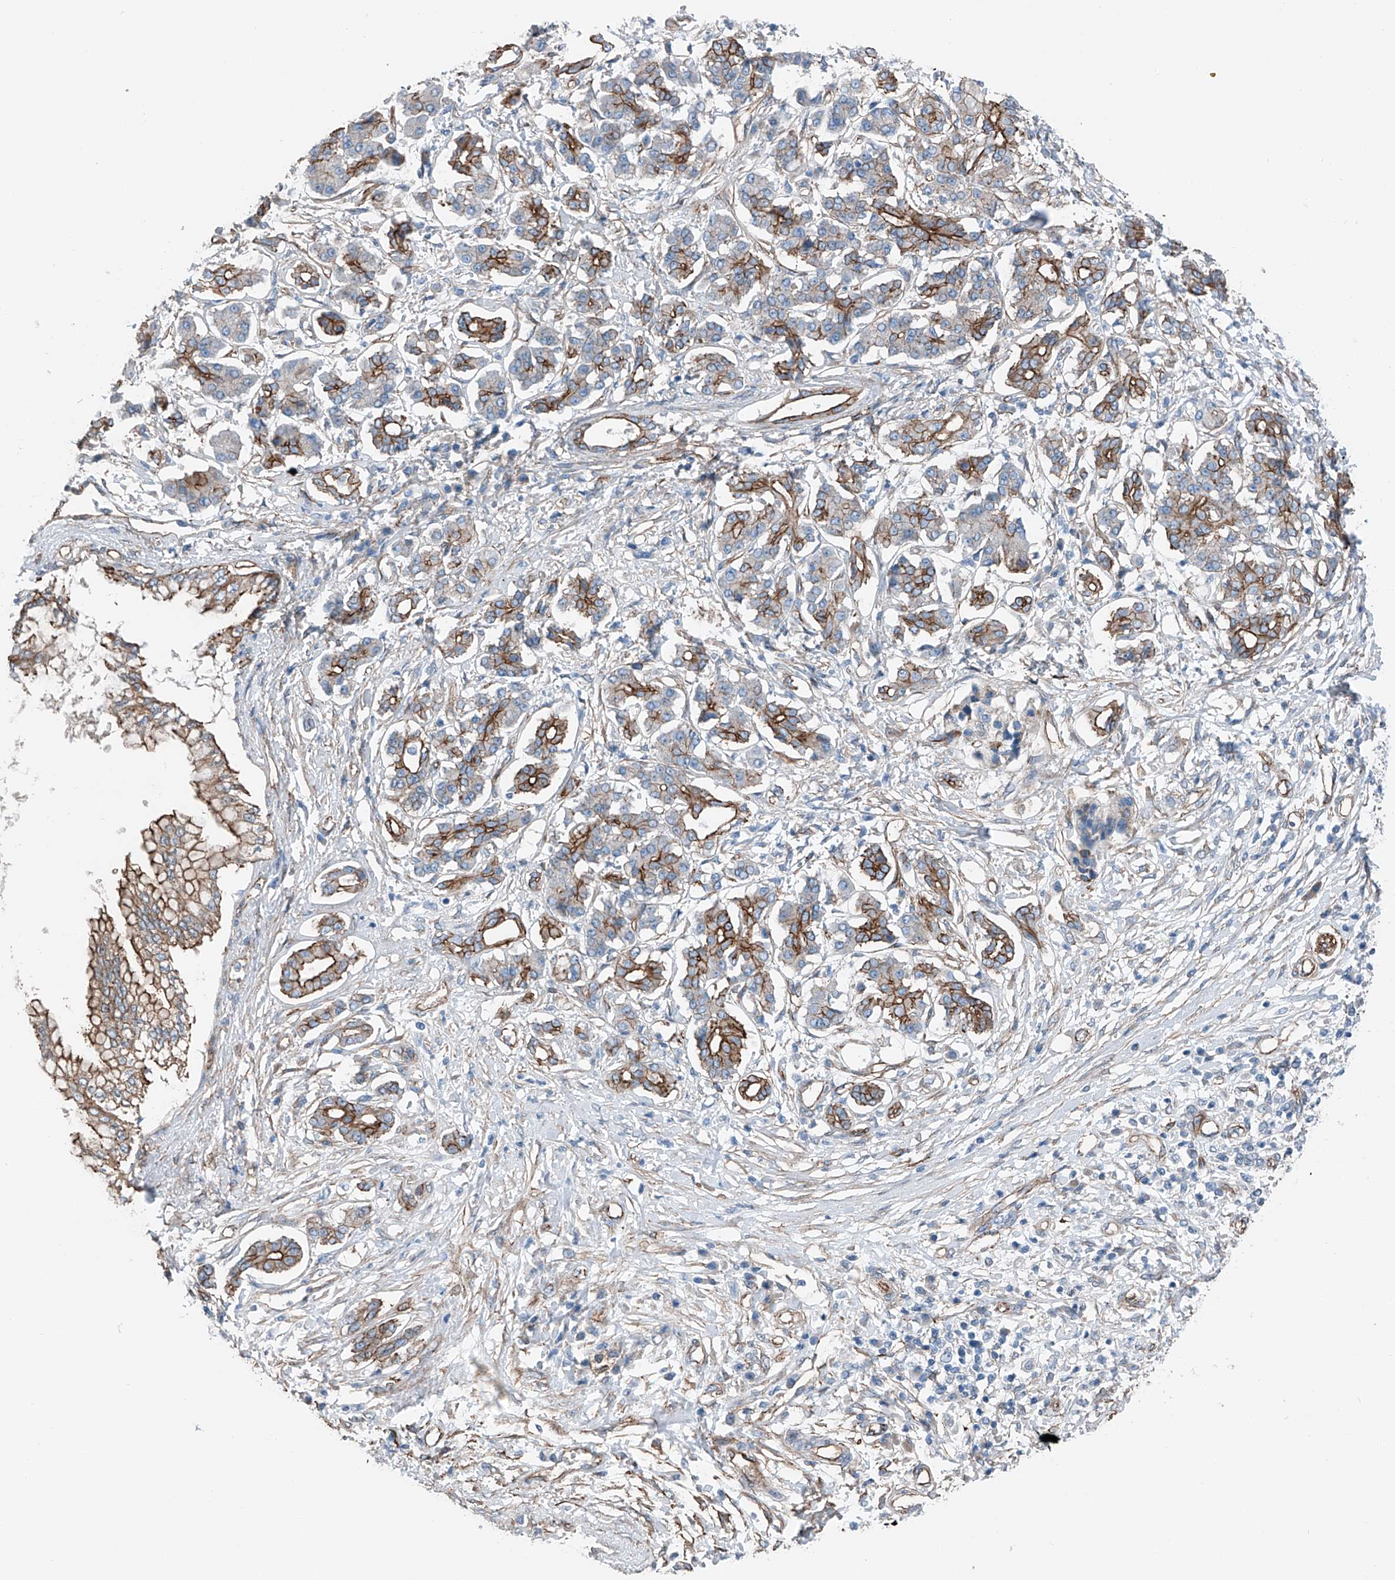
{"staining": {"intensity": "moderate", "quantity": ">75%", "location": "cytoplasmic/membranous"}, "tissue": "pancreatic cancer", "cell_type": "Tumor cells", "image_type": "cancer", "snomed": [{"axis": "morphology", "description": "Adenocarcinoma, NOS"}, {"axis": "topography", "description": "Pancreas"}], "caption": "This photomicrograph demonstrates IHC staining of human pancreatic adenocarcinoma, with medium moderate cytoplasmic/membranous expression in about >75% of tumor cells.", "gene": "THEMIS2", "patient": {"sex": "female", "age": 56}}